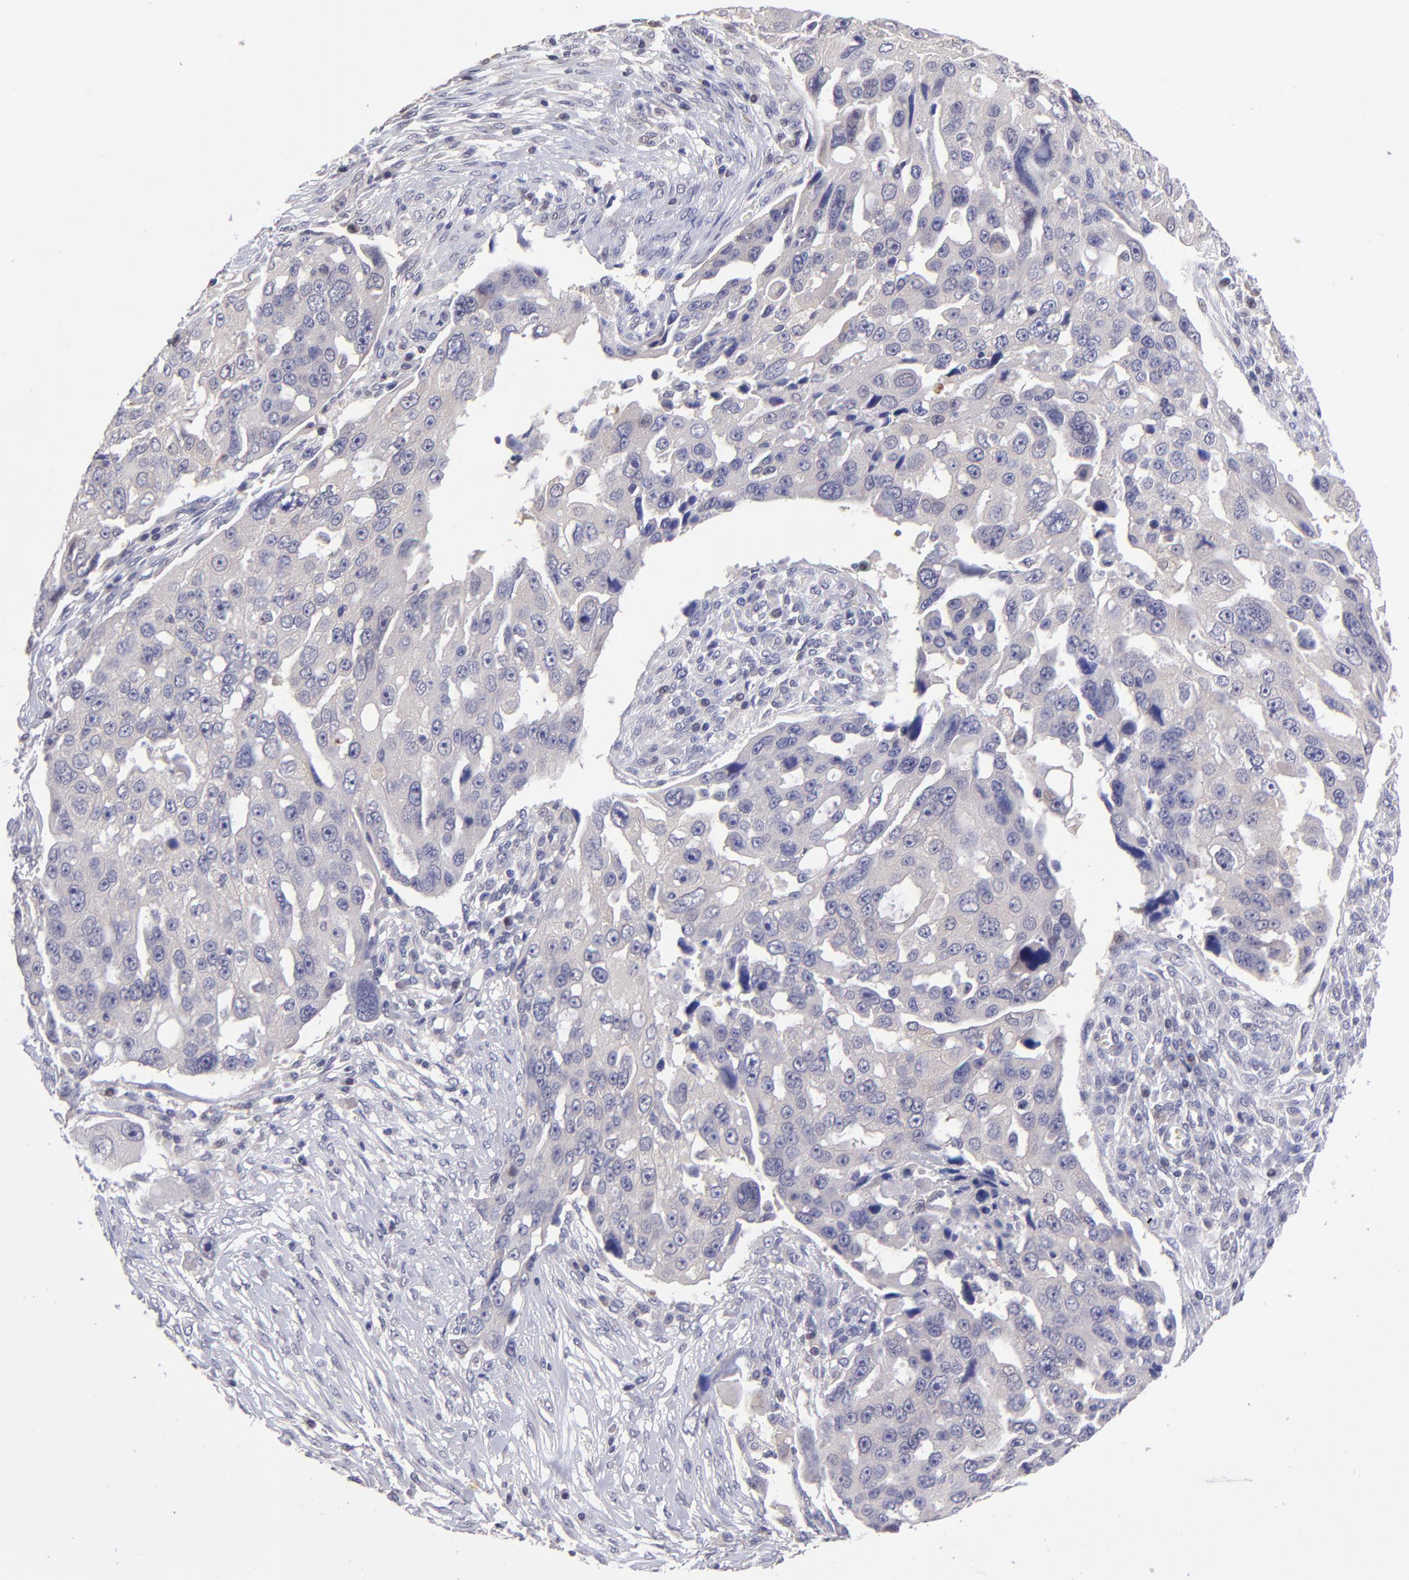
{"staining": {"intensity": "negative", "quantity": "none", "location": "none"}, "tissue": "ovarian cancer", "cell_type": "Tumor cells", "image_type": "cancer", "snomed": [{"axis": "morphology", "description": "Cystadenocarcinoma, serous, NOS"}, {"axis": "topography", "description": "Ovary"}], "caption": "Immunohistochemistry image of neoplastic tissue: ovarian cancer stained with DAB (3,3'-diaminobenzidine) exhibits no significant protein expression in tumor cells. (DAB (3,3'-diaminobenzidine) immunohistochemistry (IHC) with hematoxylin counter stain).", "gene": "NSF", "patient": {"sex": "female", "age": 77}}